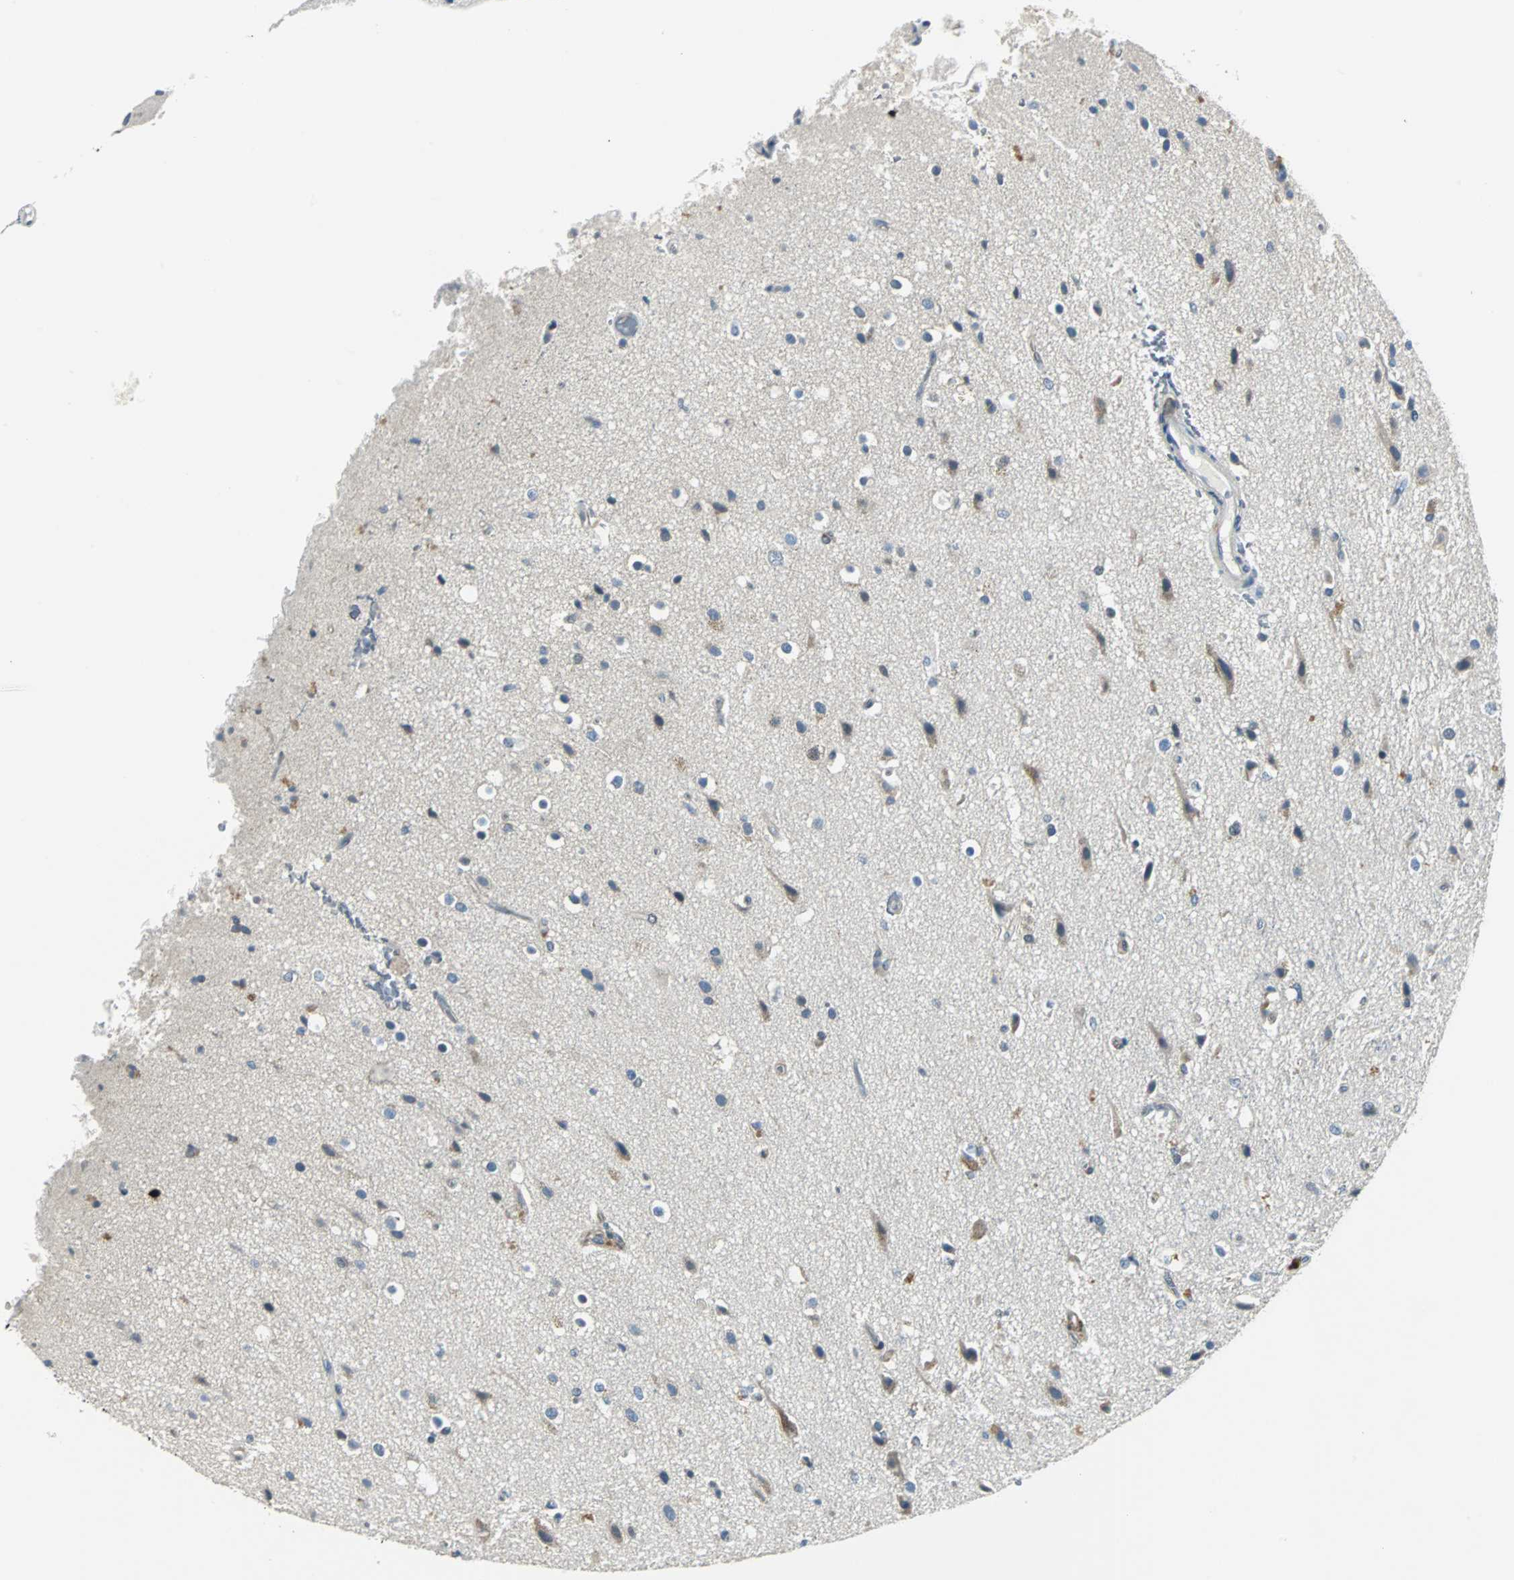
{"staining": {"intensity": "weak", "quantity": "<25%", "location": "cytoplasmic/membranous"}, "tissue": "glioma", "cell_type": "Tumor cells", "image_type": "cancer", "snomed": [{"axis": "morphology", "description": "Normal tissue, NOS"}, {"axis": "morphology", "description": "Glioma, malignant, High grade"}, {"axis": "topography", "description": "Cerebral cortex"}], "caption": "Immunohistochemistry (IHC) of malignant high-grade glioma reveals no expression in tumor cells.", "gene": "FHL2", "patient": {"sex": "male", "age": 77}}